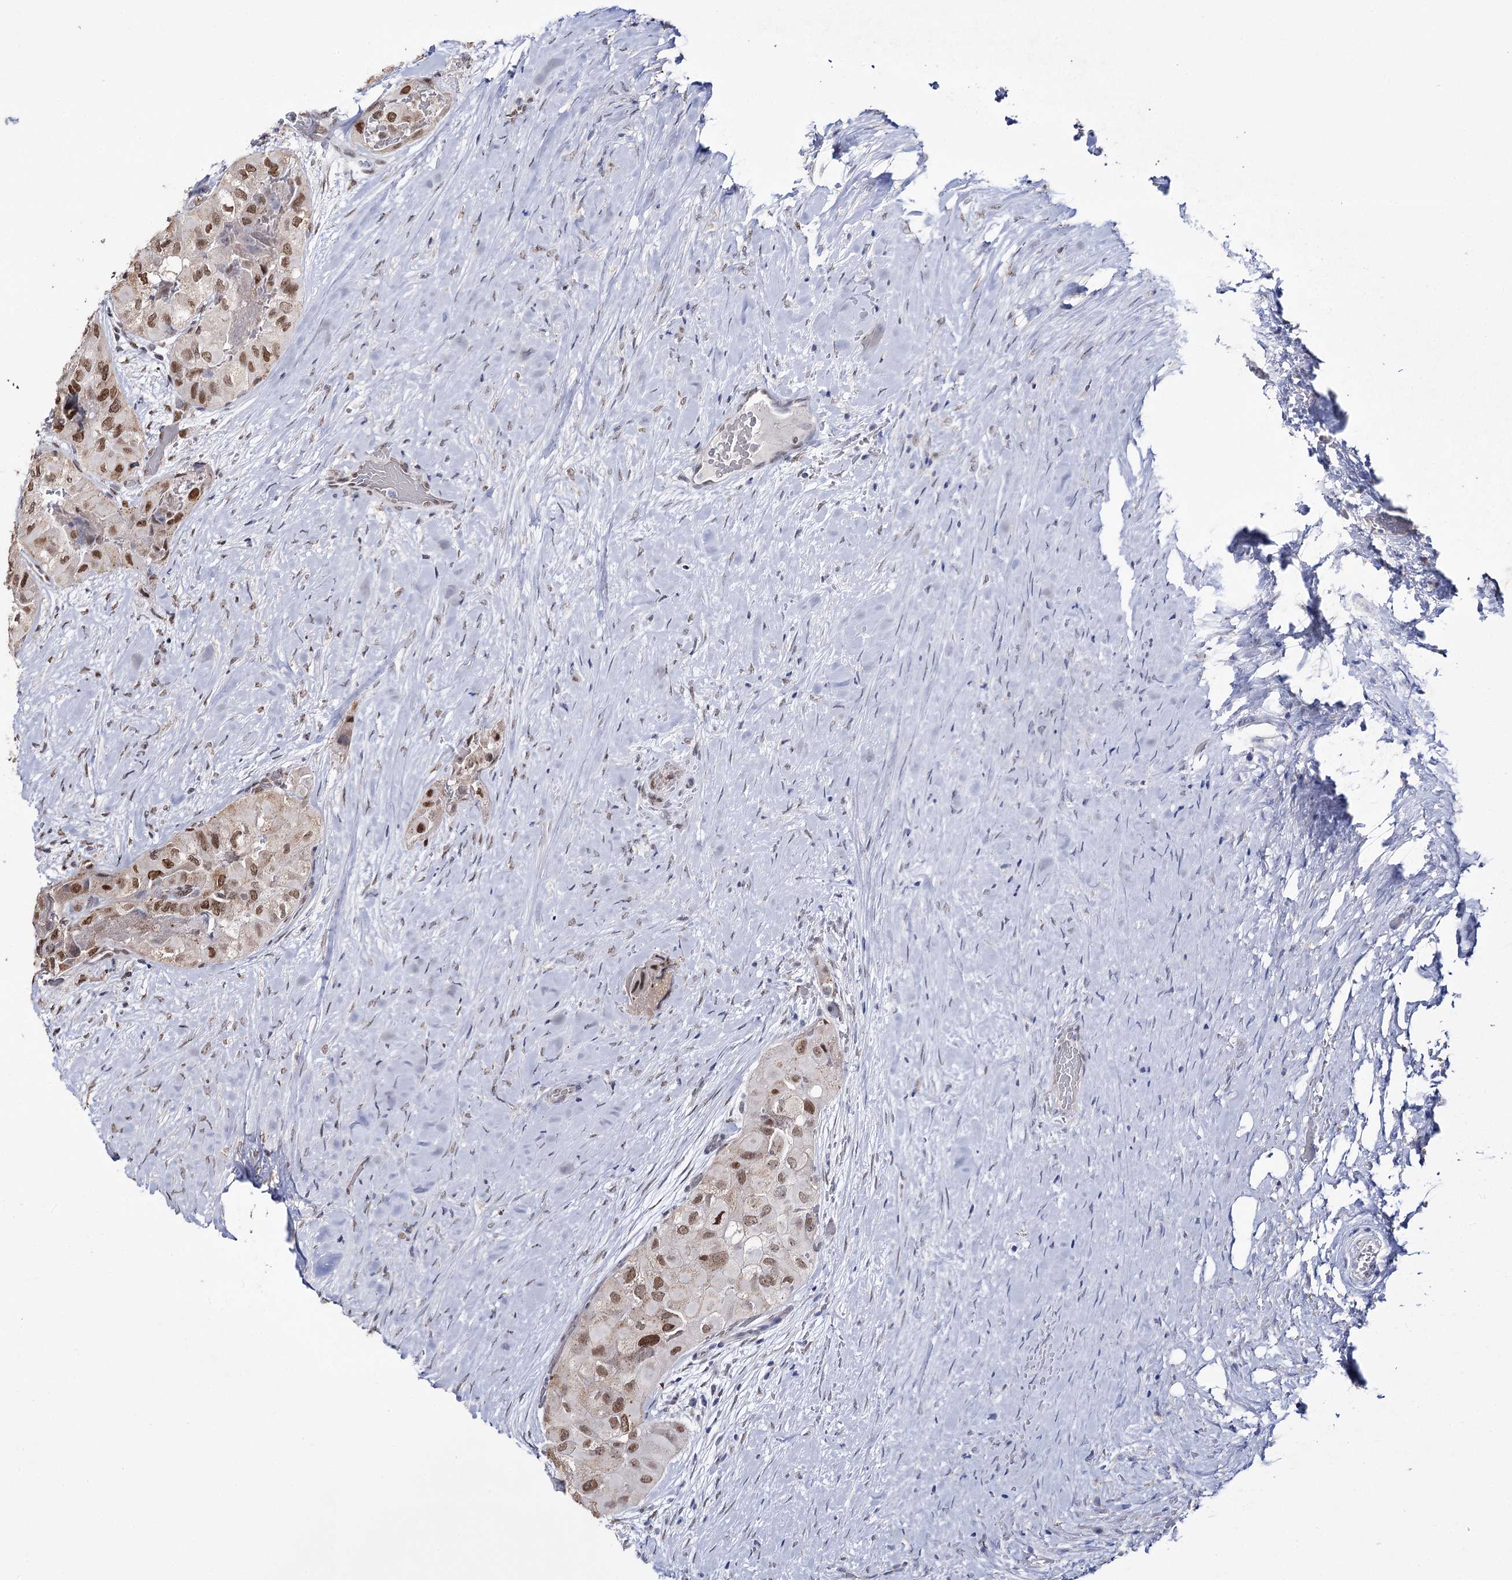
{"staining": {"intensity": "moderate", "quantity": ">75%", "location": "nuclear"}, "tissue": "thyroid cancer", "cell_type": "Tumor cells", "image_type": "cancer", "snomed": [{"axis": "morphology", "description": "Papillary adenocarcinoma, NOS"}, {"axis": "topography", "description": "Thyroid gland"}], "caption": "About >75% of tumor cells in thyroid cancer (papillary adenocarcinoma) demonstrate moderate nuclear protein staining as visualized by brown immunohistochemical staining.", "gene": "VGLL4", "patient": {"sex": "female", "age": 59}}